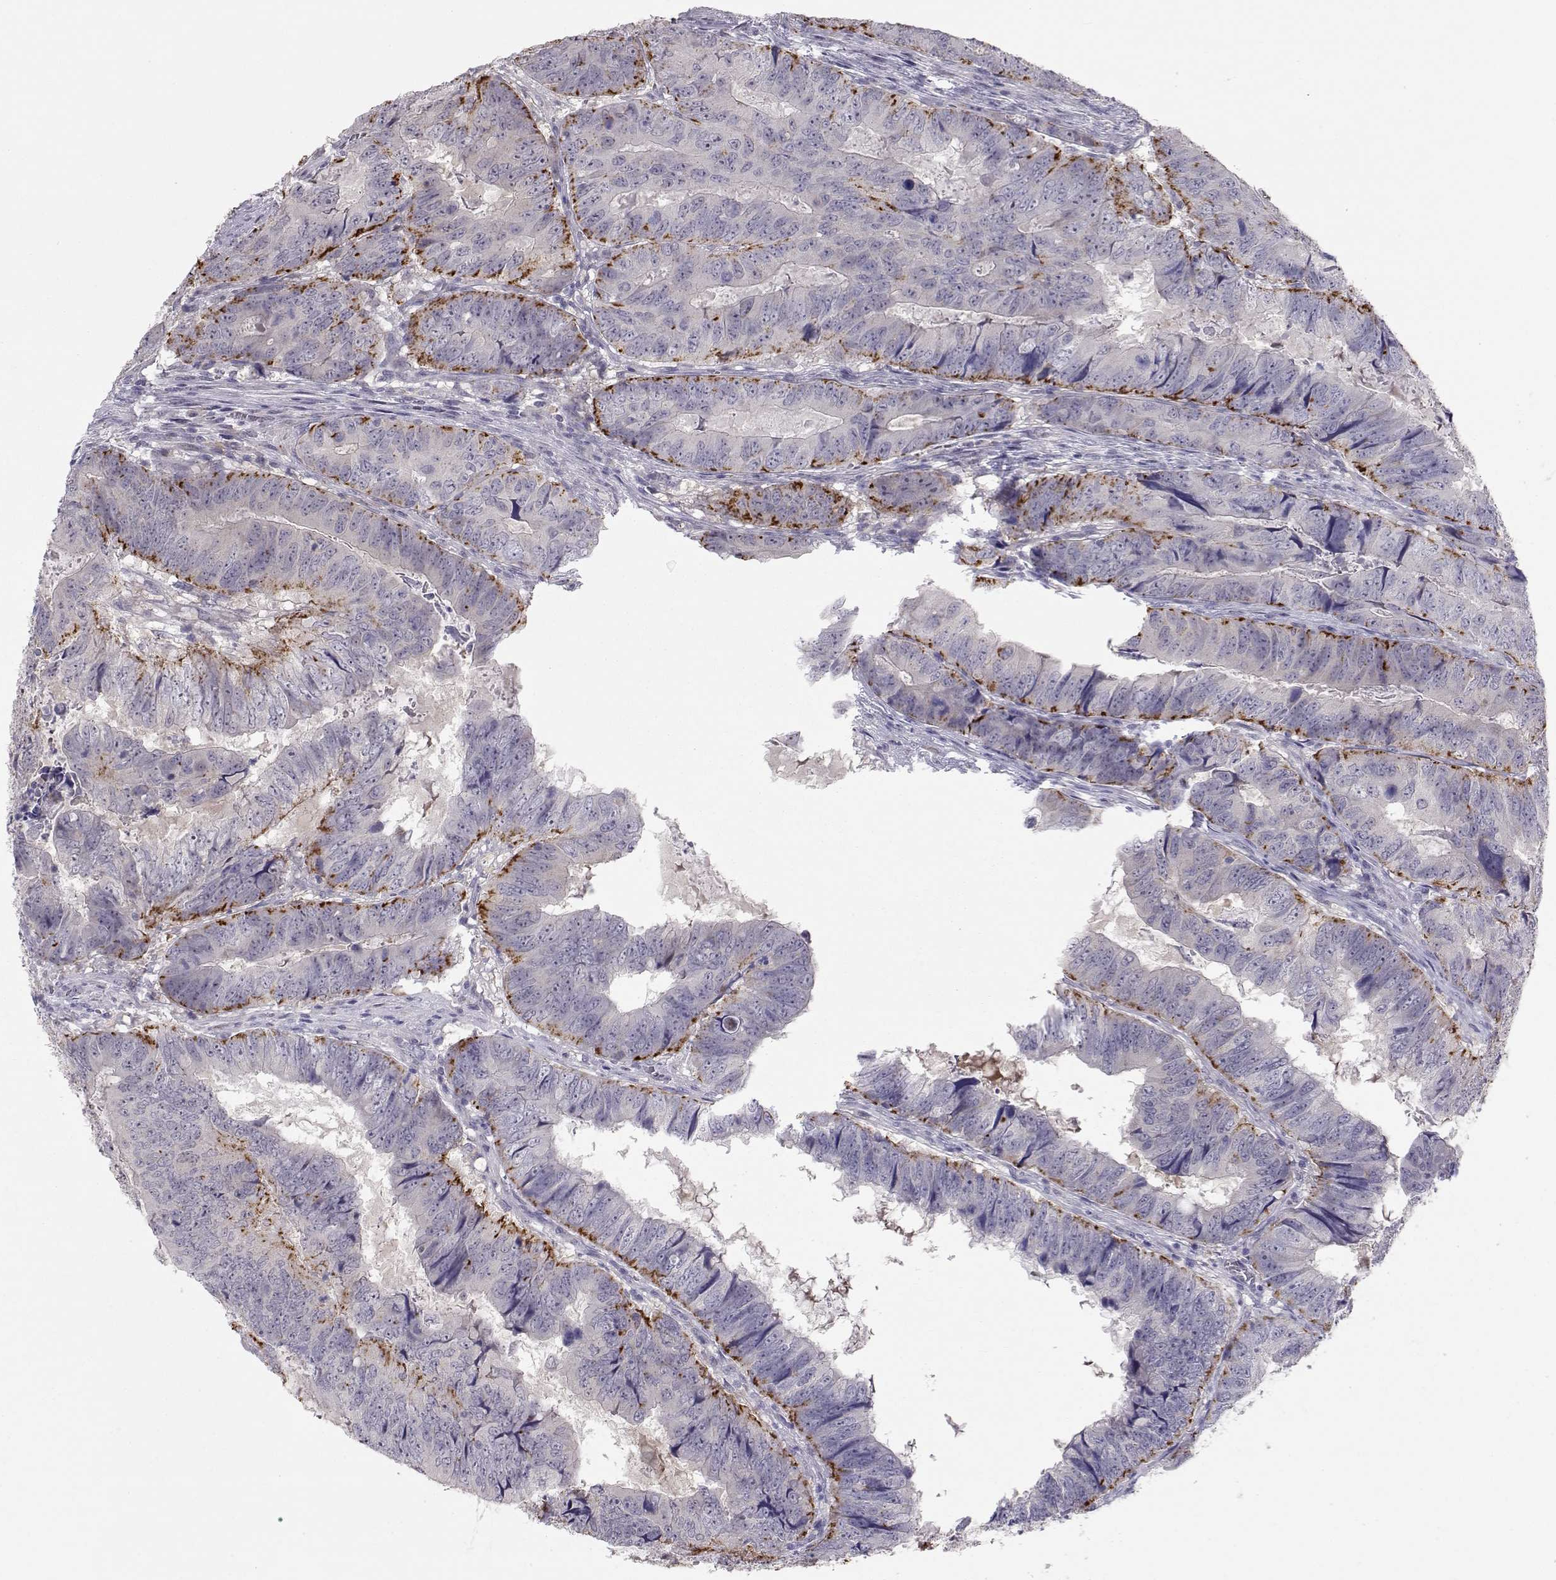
{"staining": {"intensity": "strong", "quantity": "<25%", "location": "cytoplasmic/membranous"}, "tissue": "colorectal cancer", "cell_type": "Tumor cells", "image_type": "cancer", "snomed": [{"axis": "morphology", "description": "Adenocarcinoma, NOS"}, {"axis": "topography", "description": "Colon"}], "caption": "Immunohistochemical staining of colorectal cancer (adenocarcinoma) demonstrates strong cytoplasmic/membranous protein expression in approximately <25% of tumor cells.", "gene": "NPVF", "patient": {"sex": "male", "age": 79}}